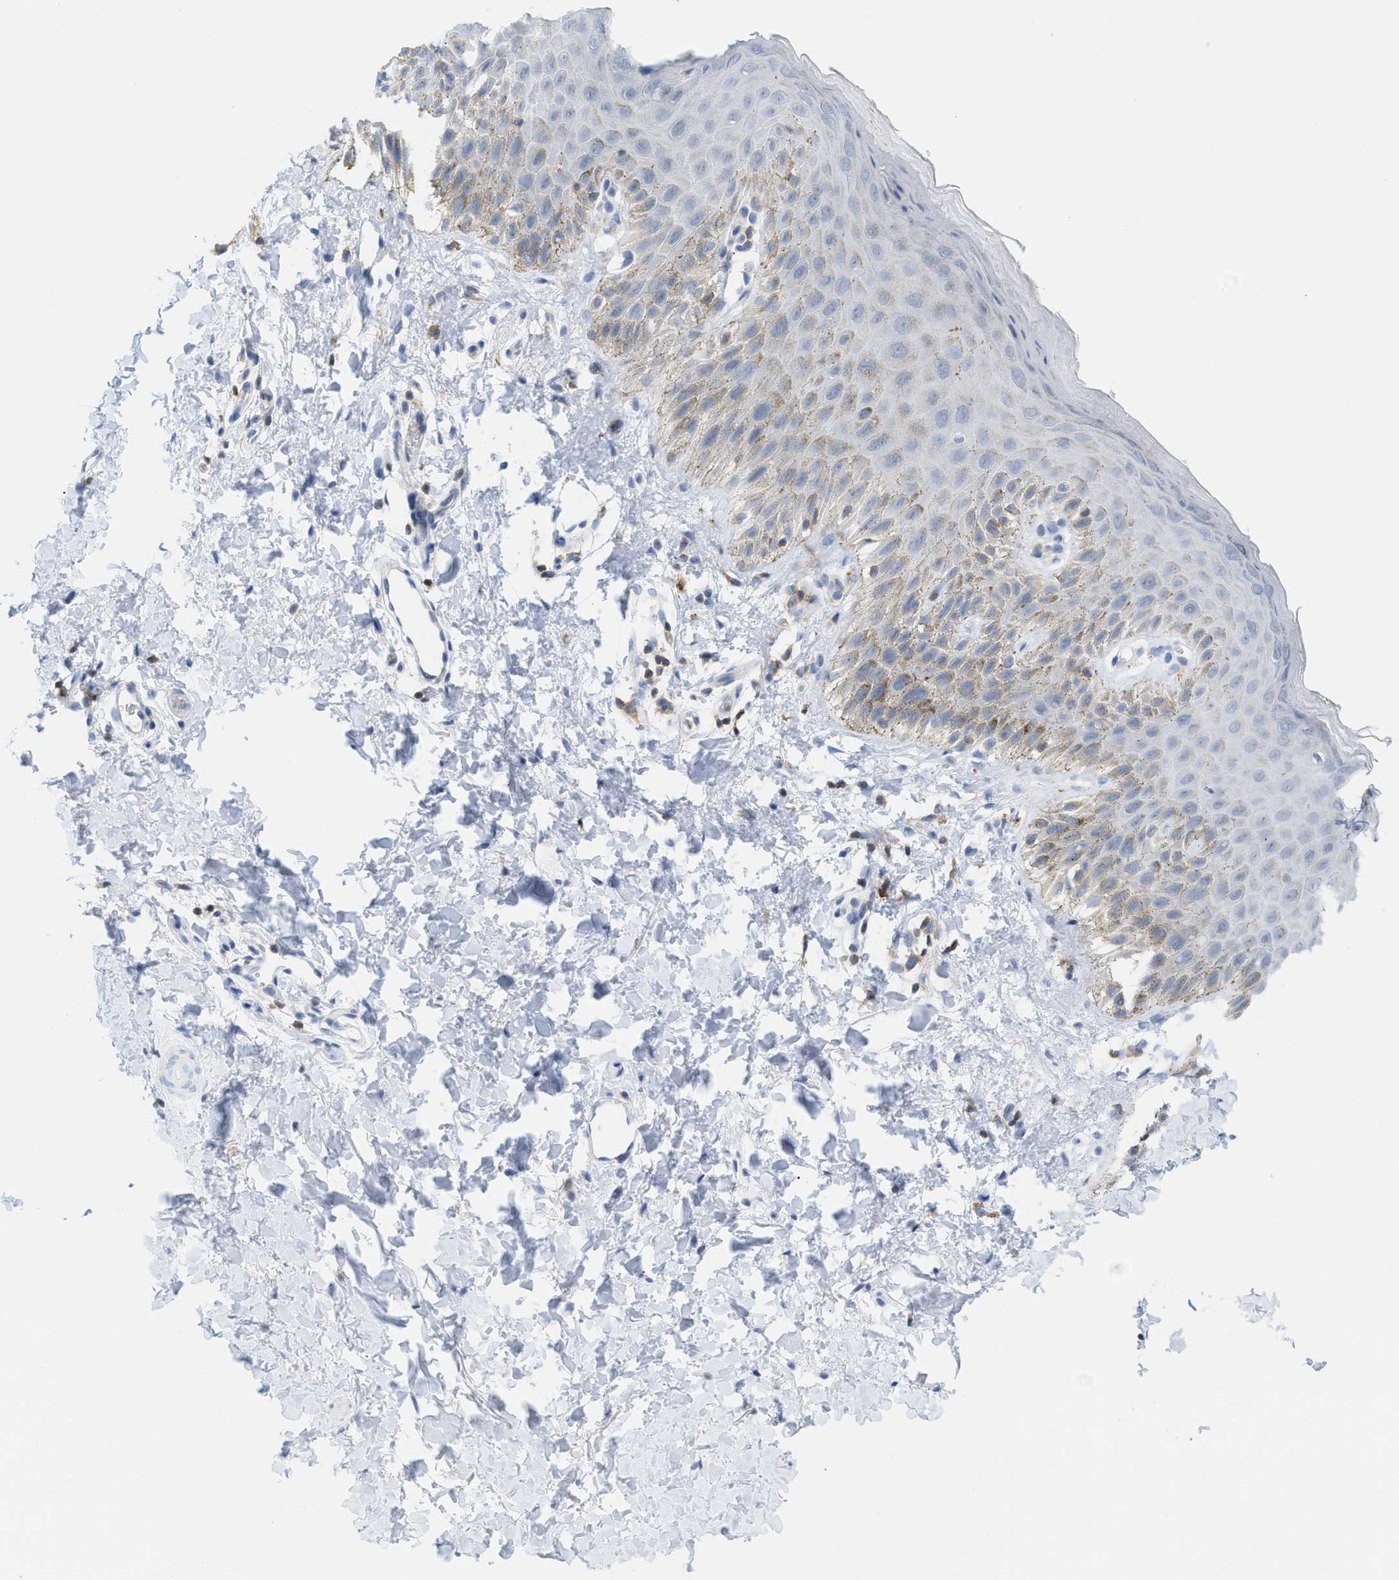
{"staining": {"intensity": "weak", "quantity": "<25%", "location": "cytoplasmic/membranous"}, "tissue": "skin", "cell_type": "Epidermal cells", "image_type": "normal", "snomed": [{"axis": "morphology", "description": "Normal tissue, NOS"}, {"axis": "topography", "description": "Anal"}], "caption": "A photomicrograph of skin stained for a protein shows no brown staining in epidermal cells. (Stains: DAB immunohistochemistry with hematoxylin counter stain, Microscopy: brightfield microscopy at high magnification).", "gene": "IL16", "patient": {"sex": "male", "age": 44}}